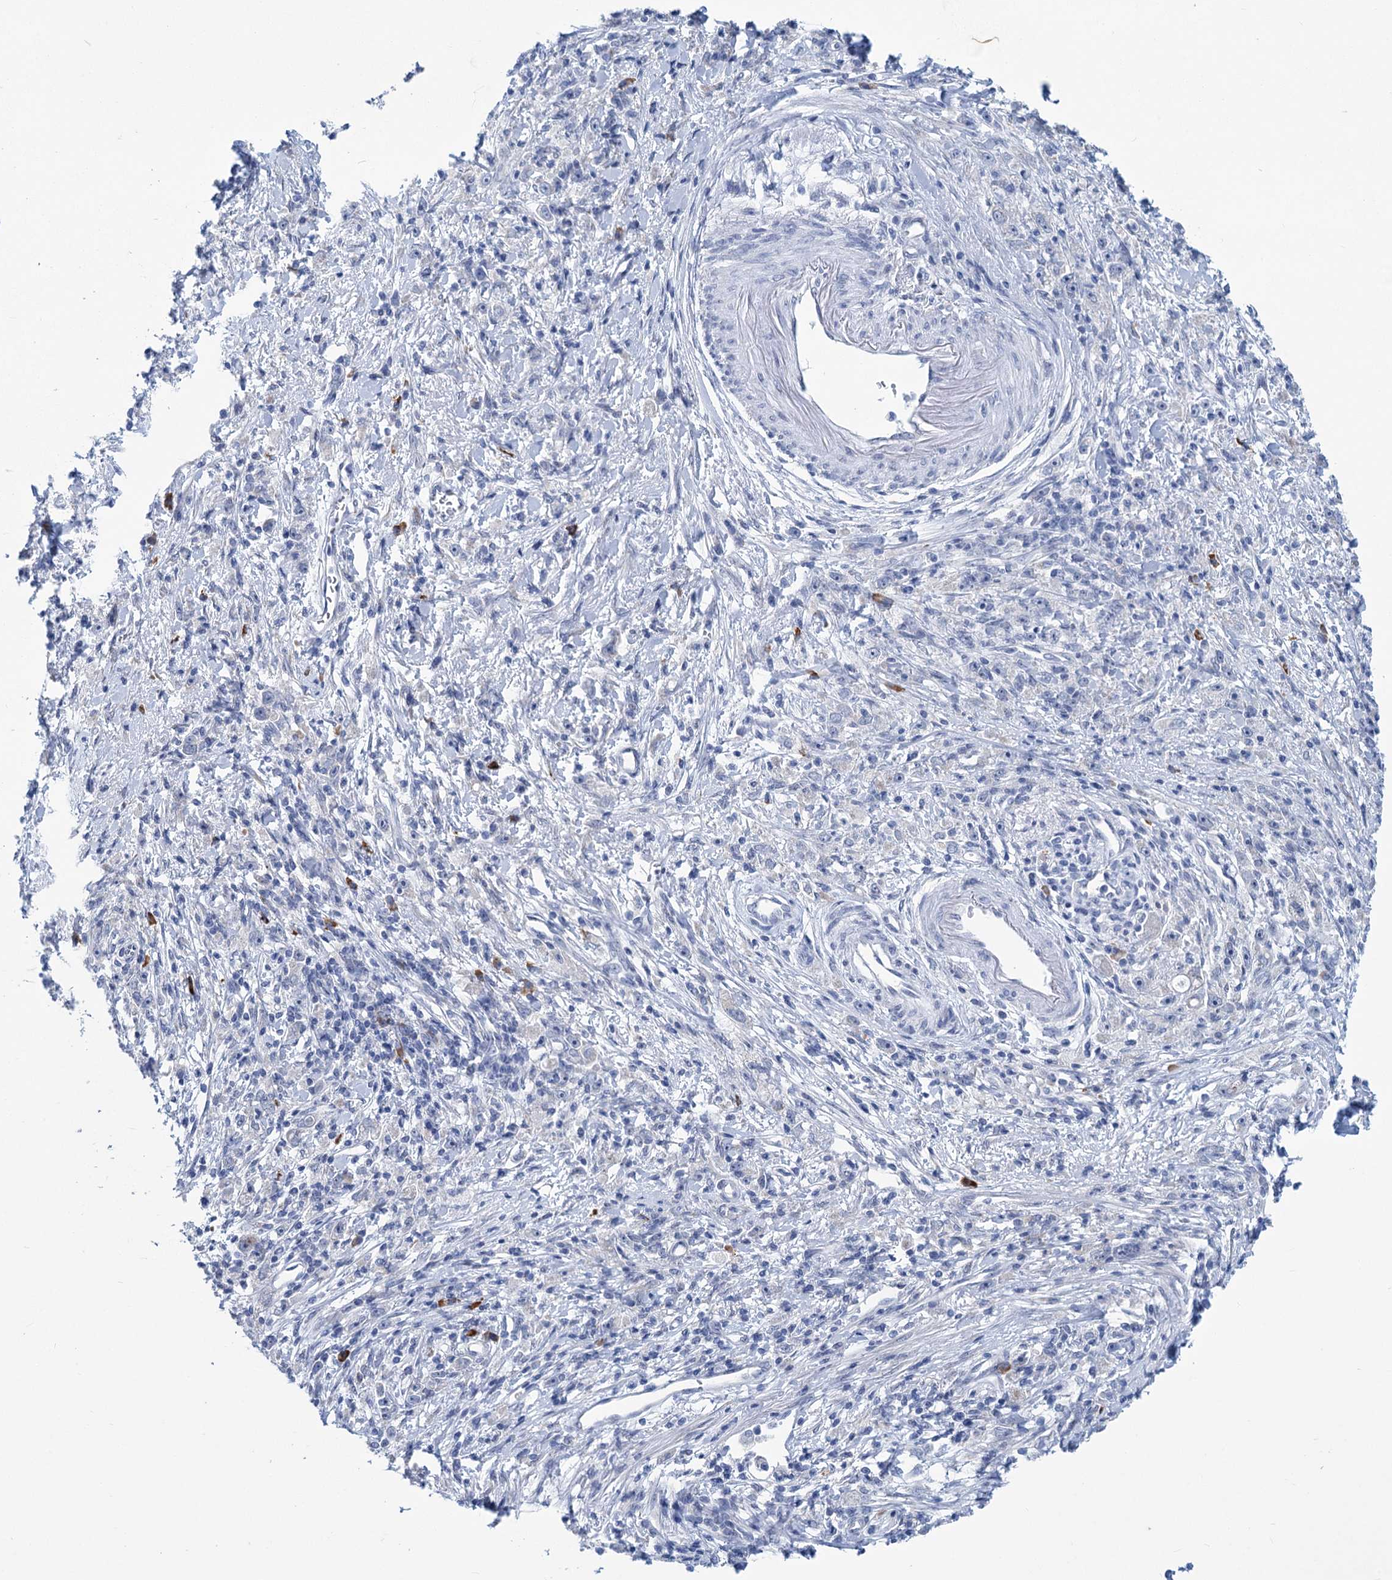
{"staining": {"intensity": "negative", "quantity": "none", "location": "none"}, "tissue": "stomach cancer", "cell_type": "Tumor cells", "image_type": "cancer", "snomed": [{"axis": "morphology", "description": "Adenocarcinoma, NOS"}, {"axis": "topography", "description": "Stomach"}], "caption": "The micrograph demonstrates no staining of tumor cells in stomach cancer.", "gene": "NEU3", "patient": {"sex": "female", "age": 59}}